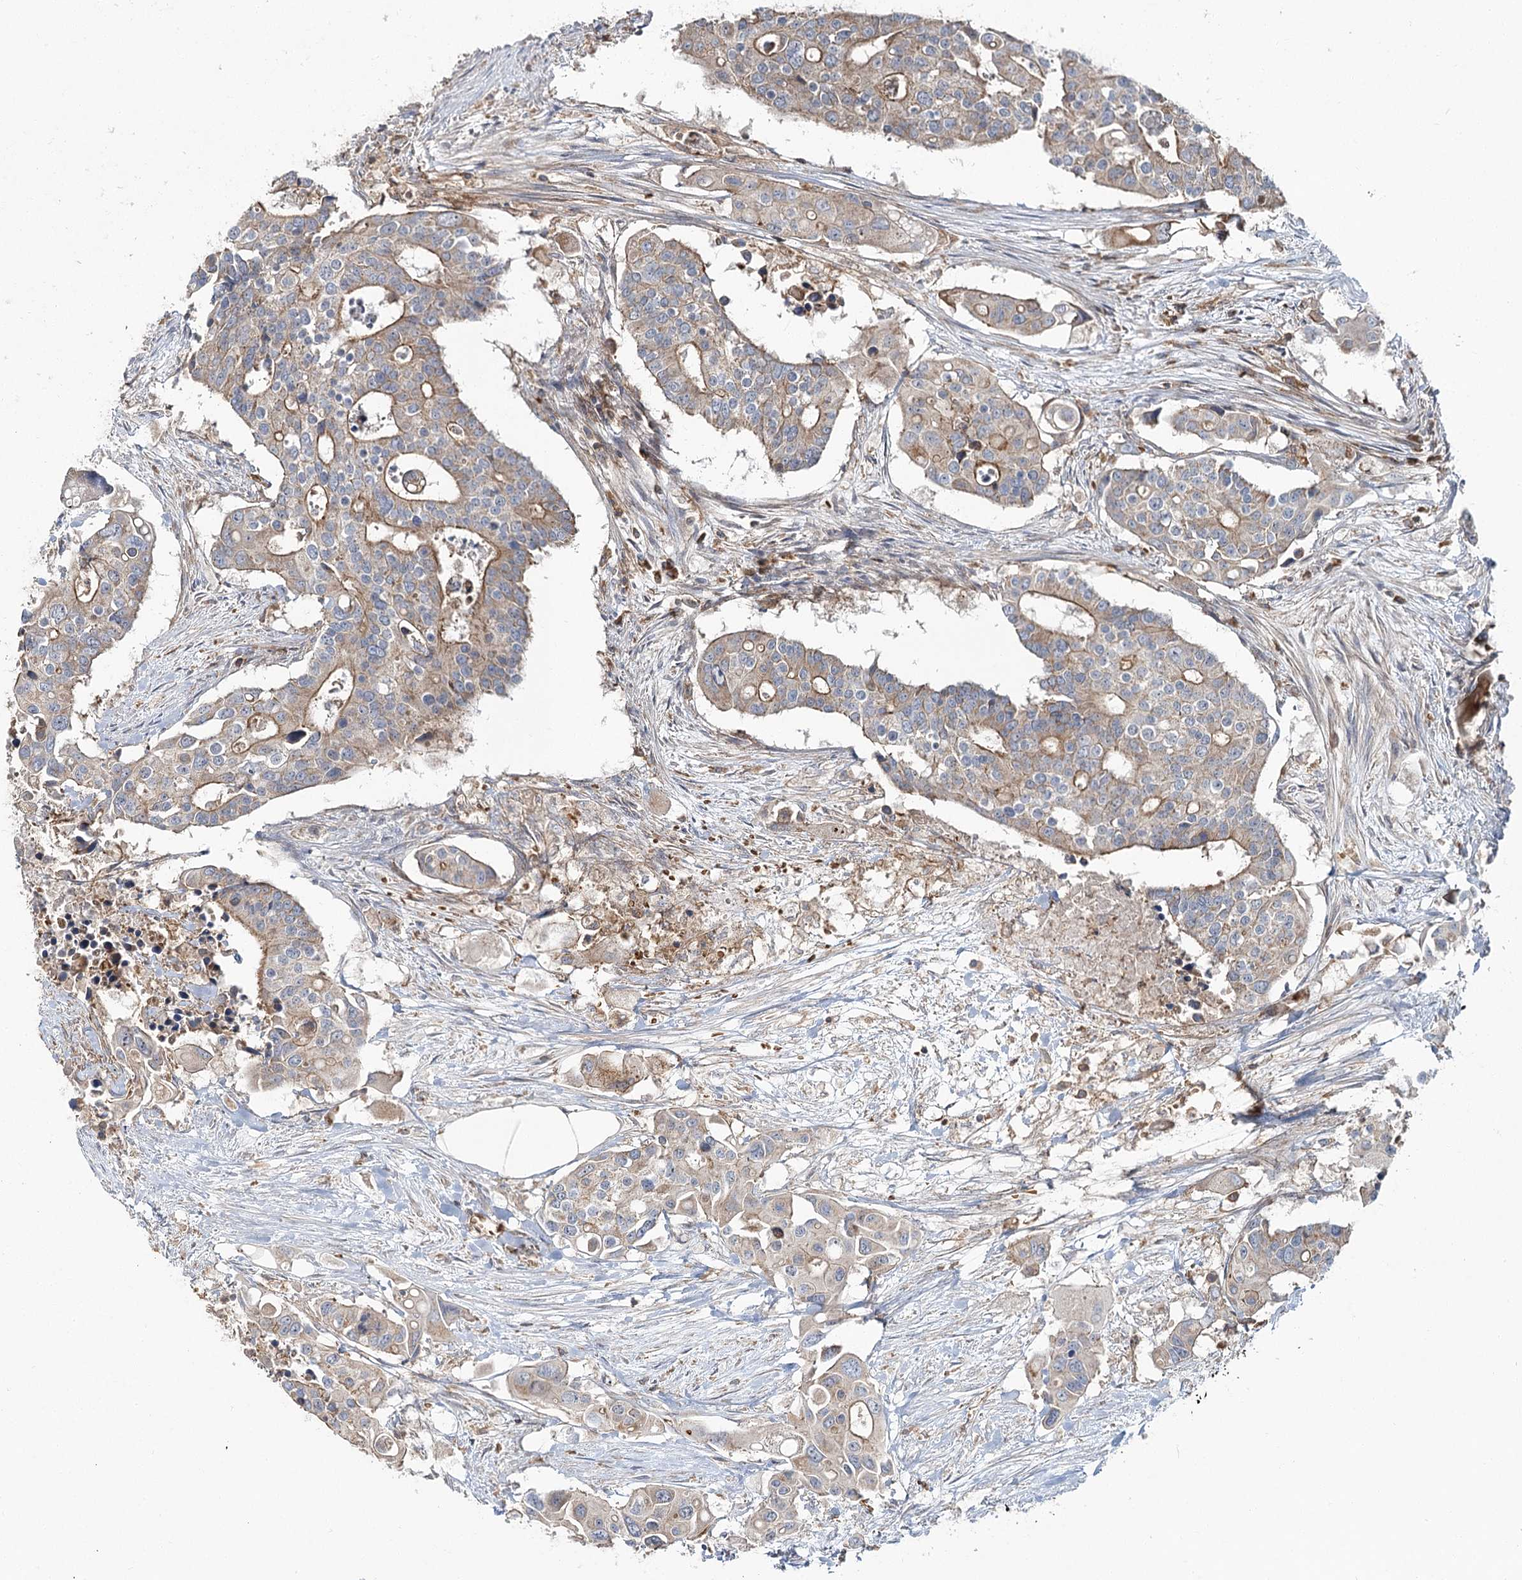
{"staining": {"intensity": "weak", "quantity": ">75%", "location": "cytoplasmic/membranous"}, "tissue": "colorectal cancer", "cell_type": "Tumor cells", "image_type": "cancer", "snomed": [{"axis": "morphology", "description": "Adenocarcinoma, NOS"}, {"axis": "topography", "description": "Colon"}], "caption": "Weak cytoplasmic/membranous protein expression is appreciated in about >75% of tumor cells in colorectal adenocarcinoma. Immunohistochemistry stains the protein of interest in brown and the nuclei are stained blue.", "gene": "PCBD2", "patient": {"sex": "male", "age": 77}}